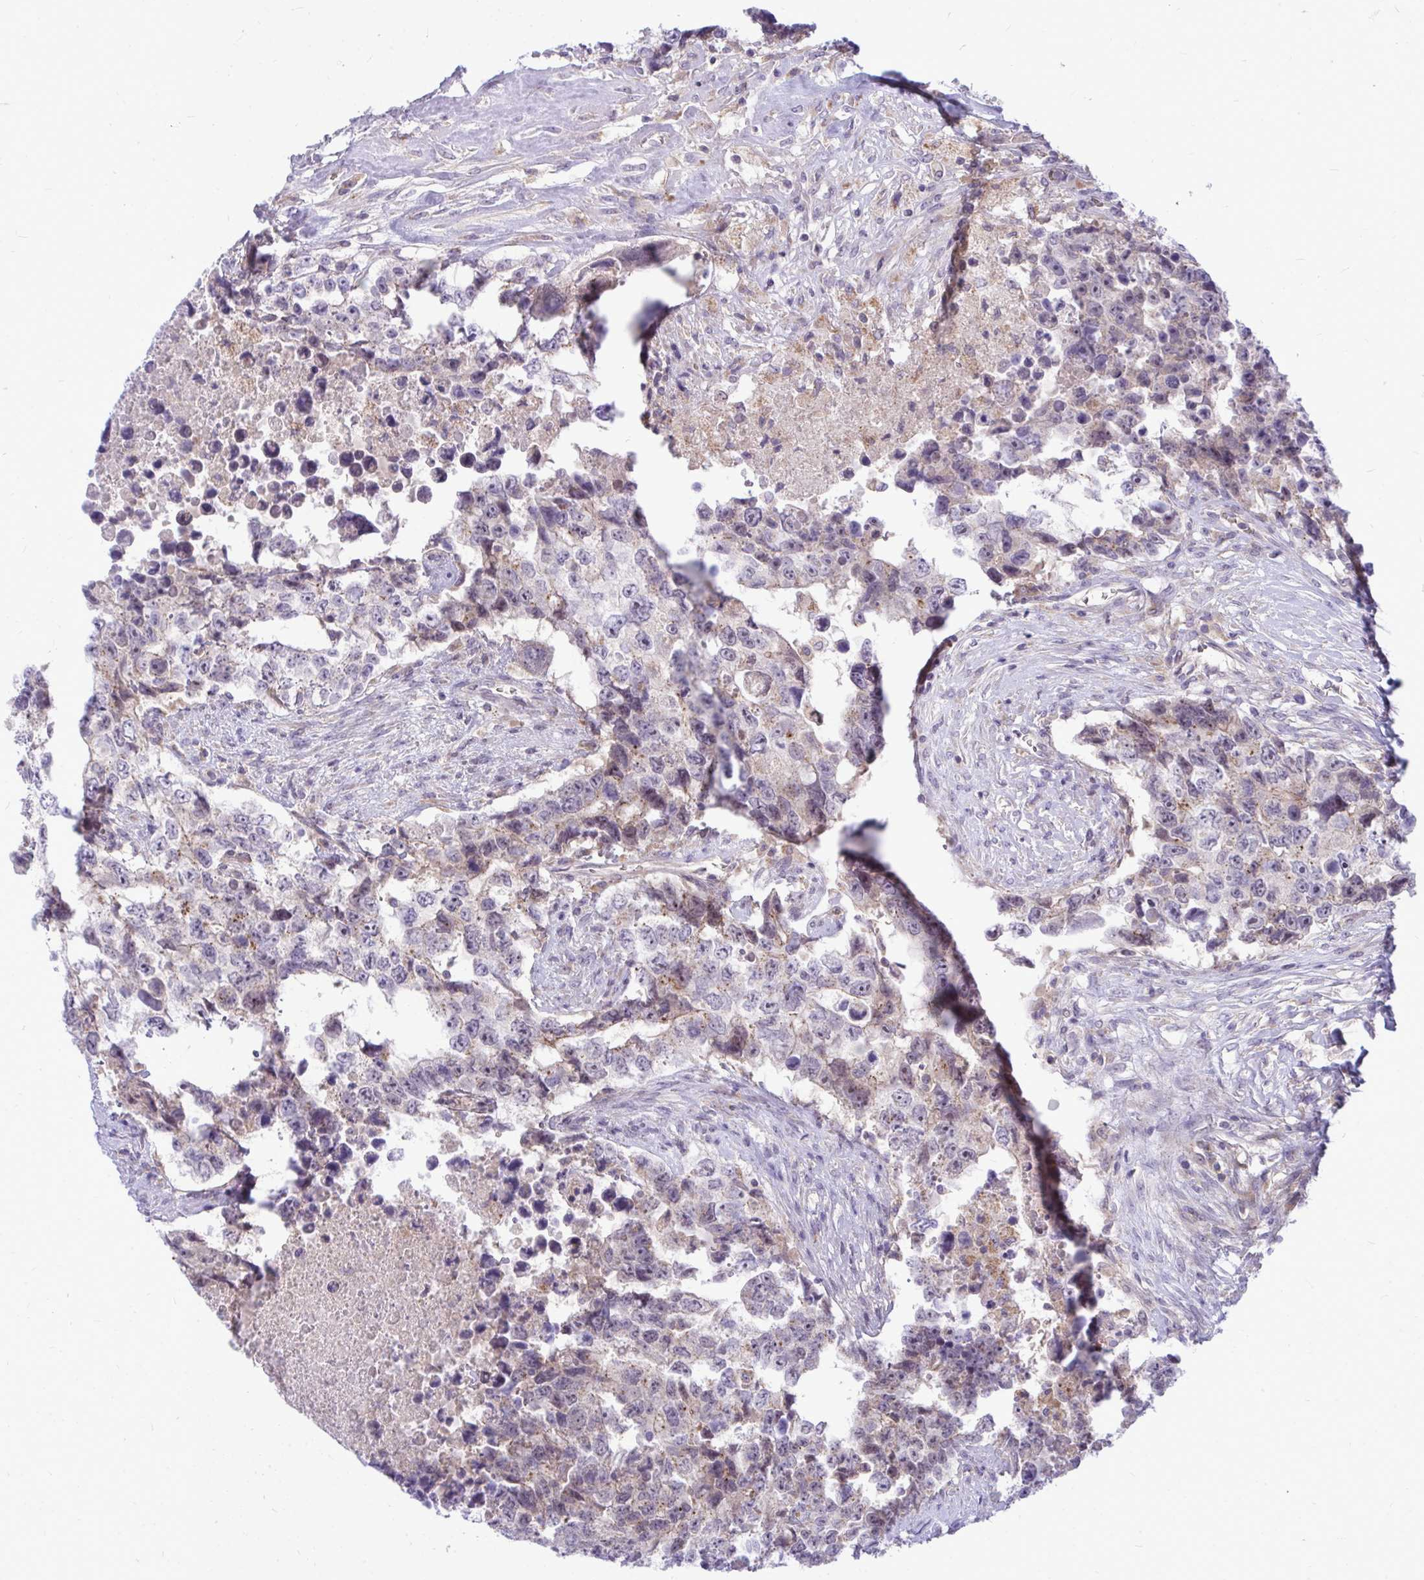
{"staining": {"intensity": "moderate", "quantity": "<25%", "location": "cytoplasmic/membranous"}, "tissue": "testis cancer", "cell_type": "Tumor cells", "image_type": "cancer", "snomed": [{"axis": "morphology", "description": "Carcinoma, Embryonal, NOS"}, {"axis": "topography", "description": "Testis"}], "caption": "There is low levels of moderate cytoplasmic/membranous expression in tumor cells of testis cancer (embryonal carcinoma), as demonstrated by immunohistochemical staining (brown color).", "gene": "ZSCAN25", "patient": {"sex": "male", "age": 24}}